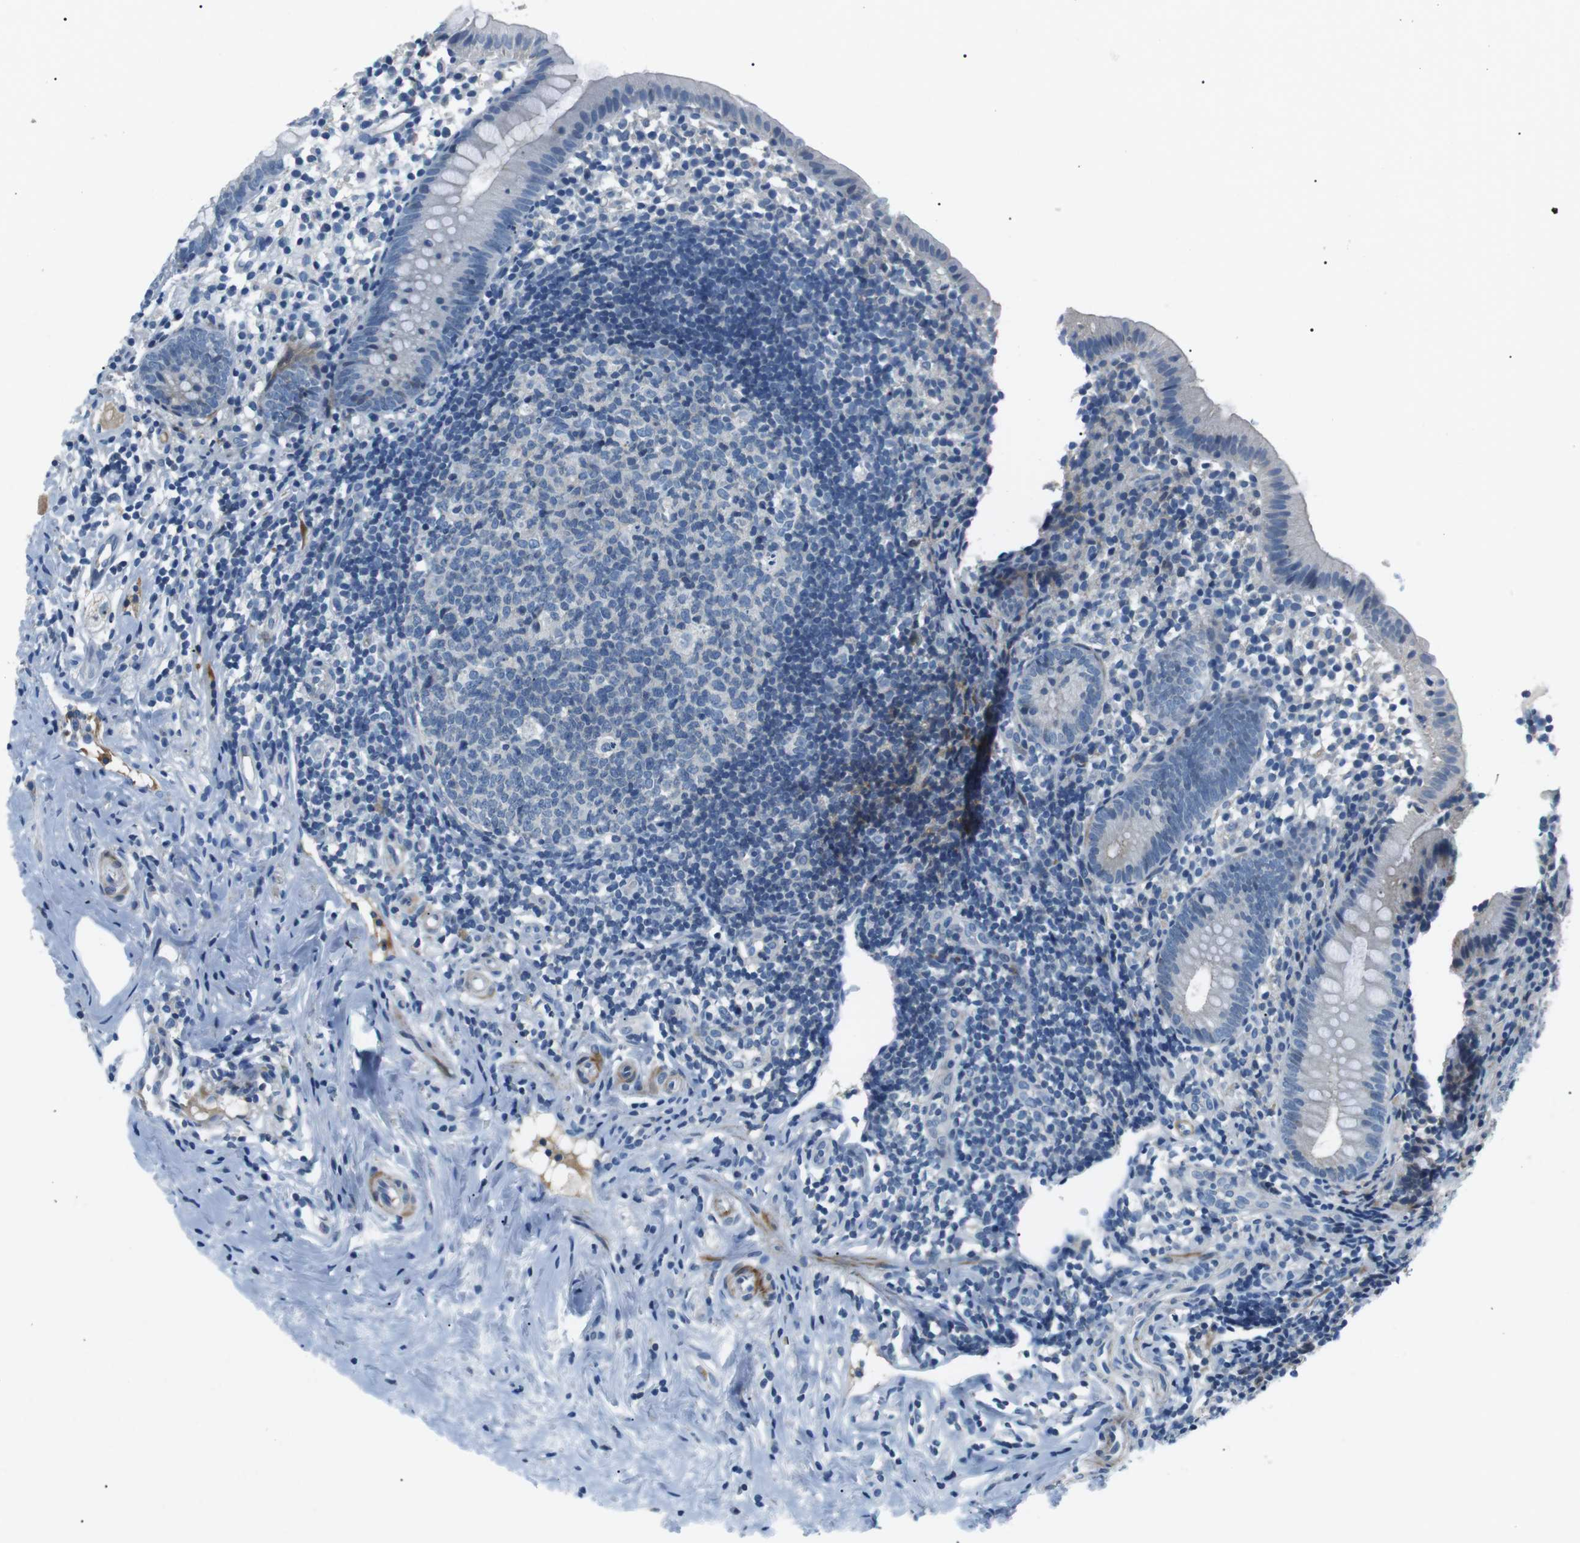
{"staining": {"intensity": "negative", "quantity": "none", "location": "none"}, "tissue": "appendix", "cell_type": "Glandular cells", "image_type": "normal", "snomed": [{"axis": "morphology", "description": "Normal tissue, NOS"}, {"axis": "topography", "description": "Appendix"}], "caption": "This micrograph is of unremarkable appendix stained with IHC to label a protein in brown with the nuclei are counter-stained blue. There is no positivity in glandular cells.", "gene": "ARVCF", "patient": {"sex": "female", "age": 20}}